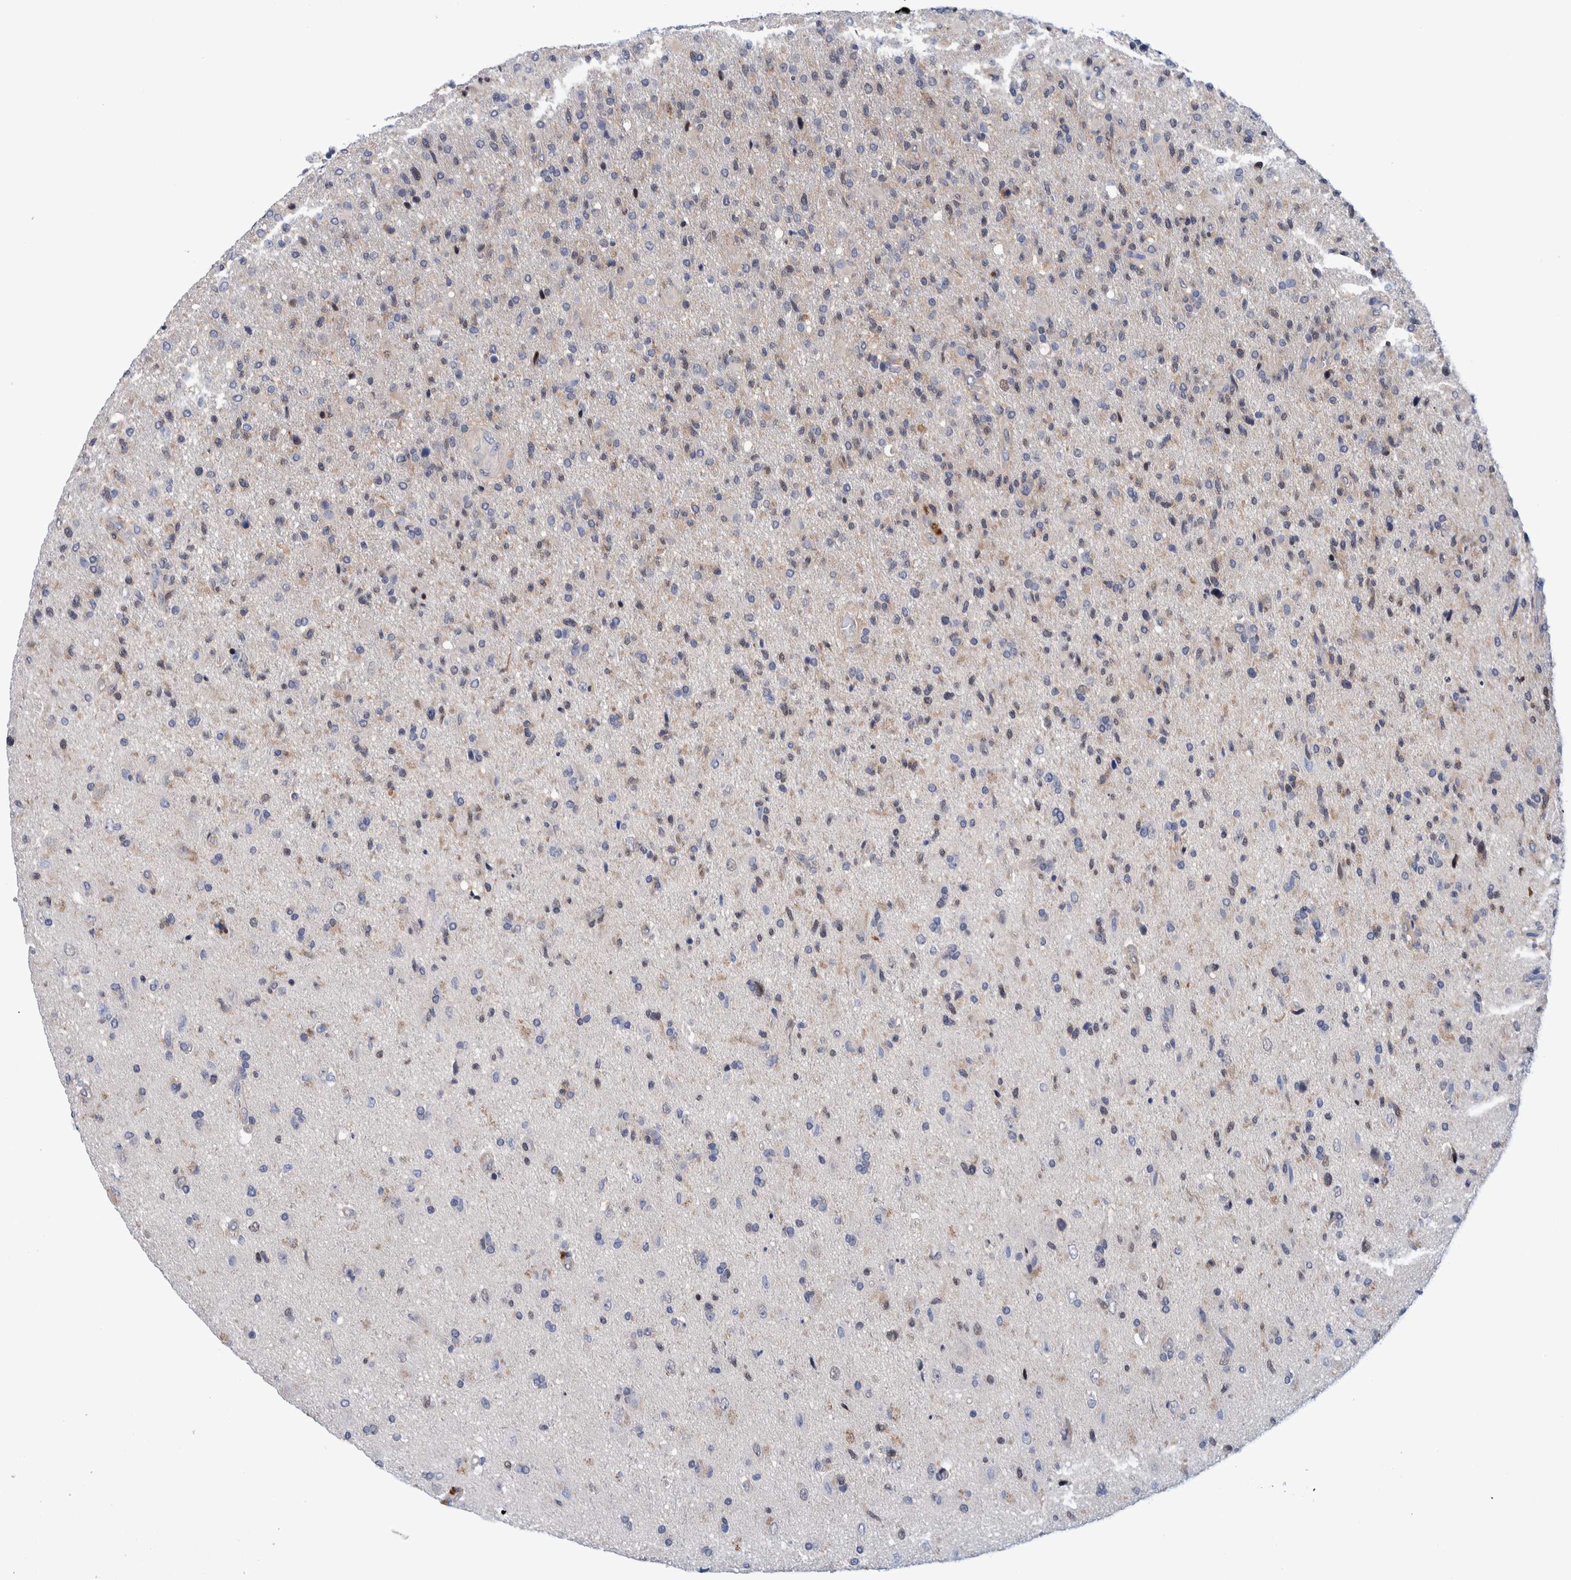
{"staining": {"intensity": "weak", "quantity": "<25%", "location": "nuclear"}, "tissue": "glioma", "cell_type": "Tumor cells", "image_type": "cancer", "snomed": [{"axis": "morphology", "description": "Glioma, malignant, High grade"}, {"axis": "topography", "description": "Brain"}], "caption": "IHC histopathology image of neoplastic tissue: malignant glioma (high-grade) stained with DAB displays no significant protein expression in tumor cells.", "gene": "PFAS", "patient": {"sex": "male", "age": 72}}